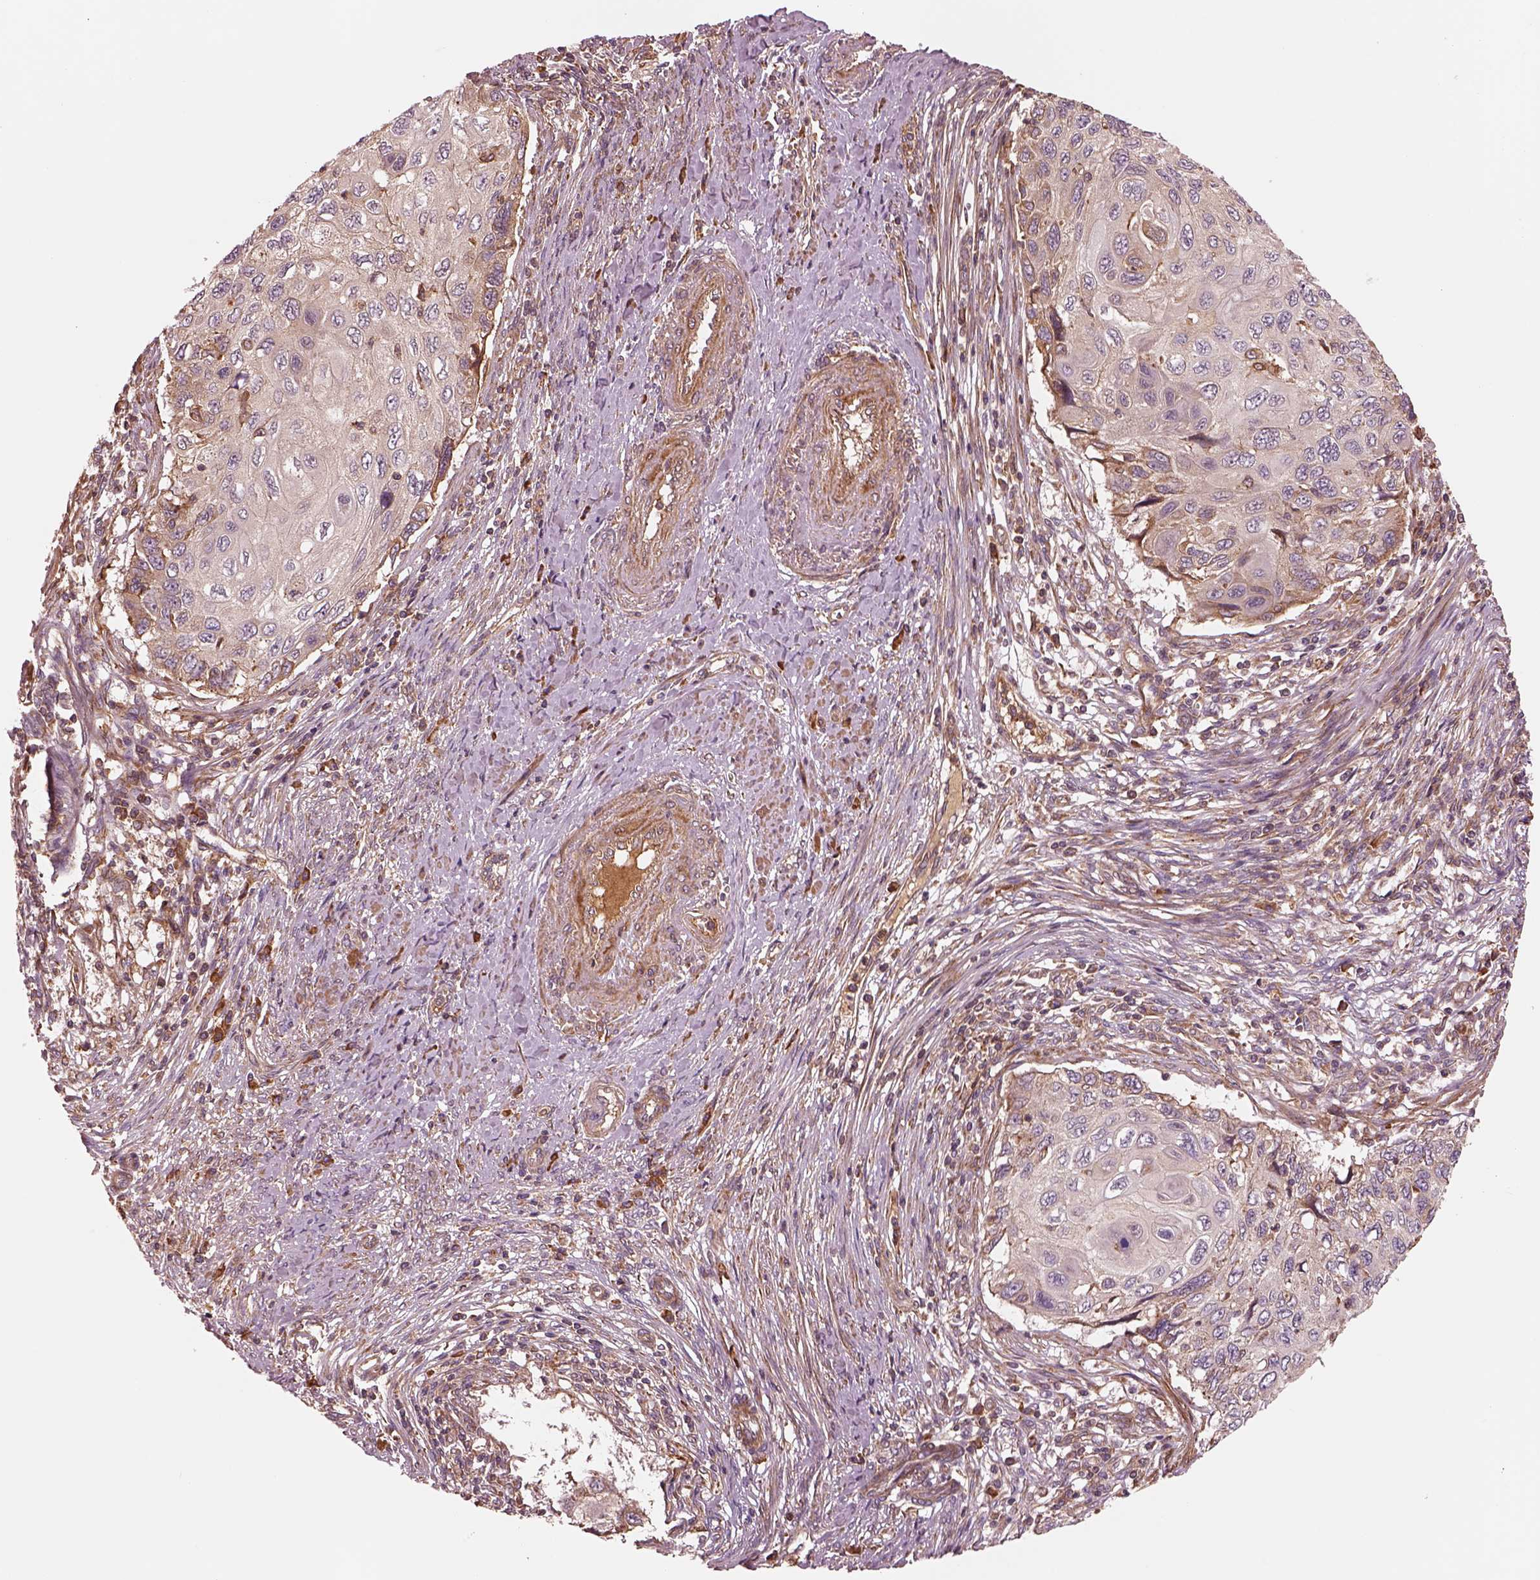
{"staining": {"intensity": "weak", "quantity": "<25%", "location": "cytoplasmic/membranous"}, "tissue": "cervical cancer", "cell_type": "Tumor cells", "image_type": "cancer", "snomed": [{"axis": "morphology", "description": "Squamous cell carcinoma, NOS"}, {"axis": "topography", "description": "Cervix"}], "caption": "This is a micrograph of immunohistochemistry (IHC) staining of squamous cell carcinoma (cervical), which shows no staining in tumor cells.", "gene": "ASCC2", "patient": {"sex": "female", "age": 70}}